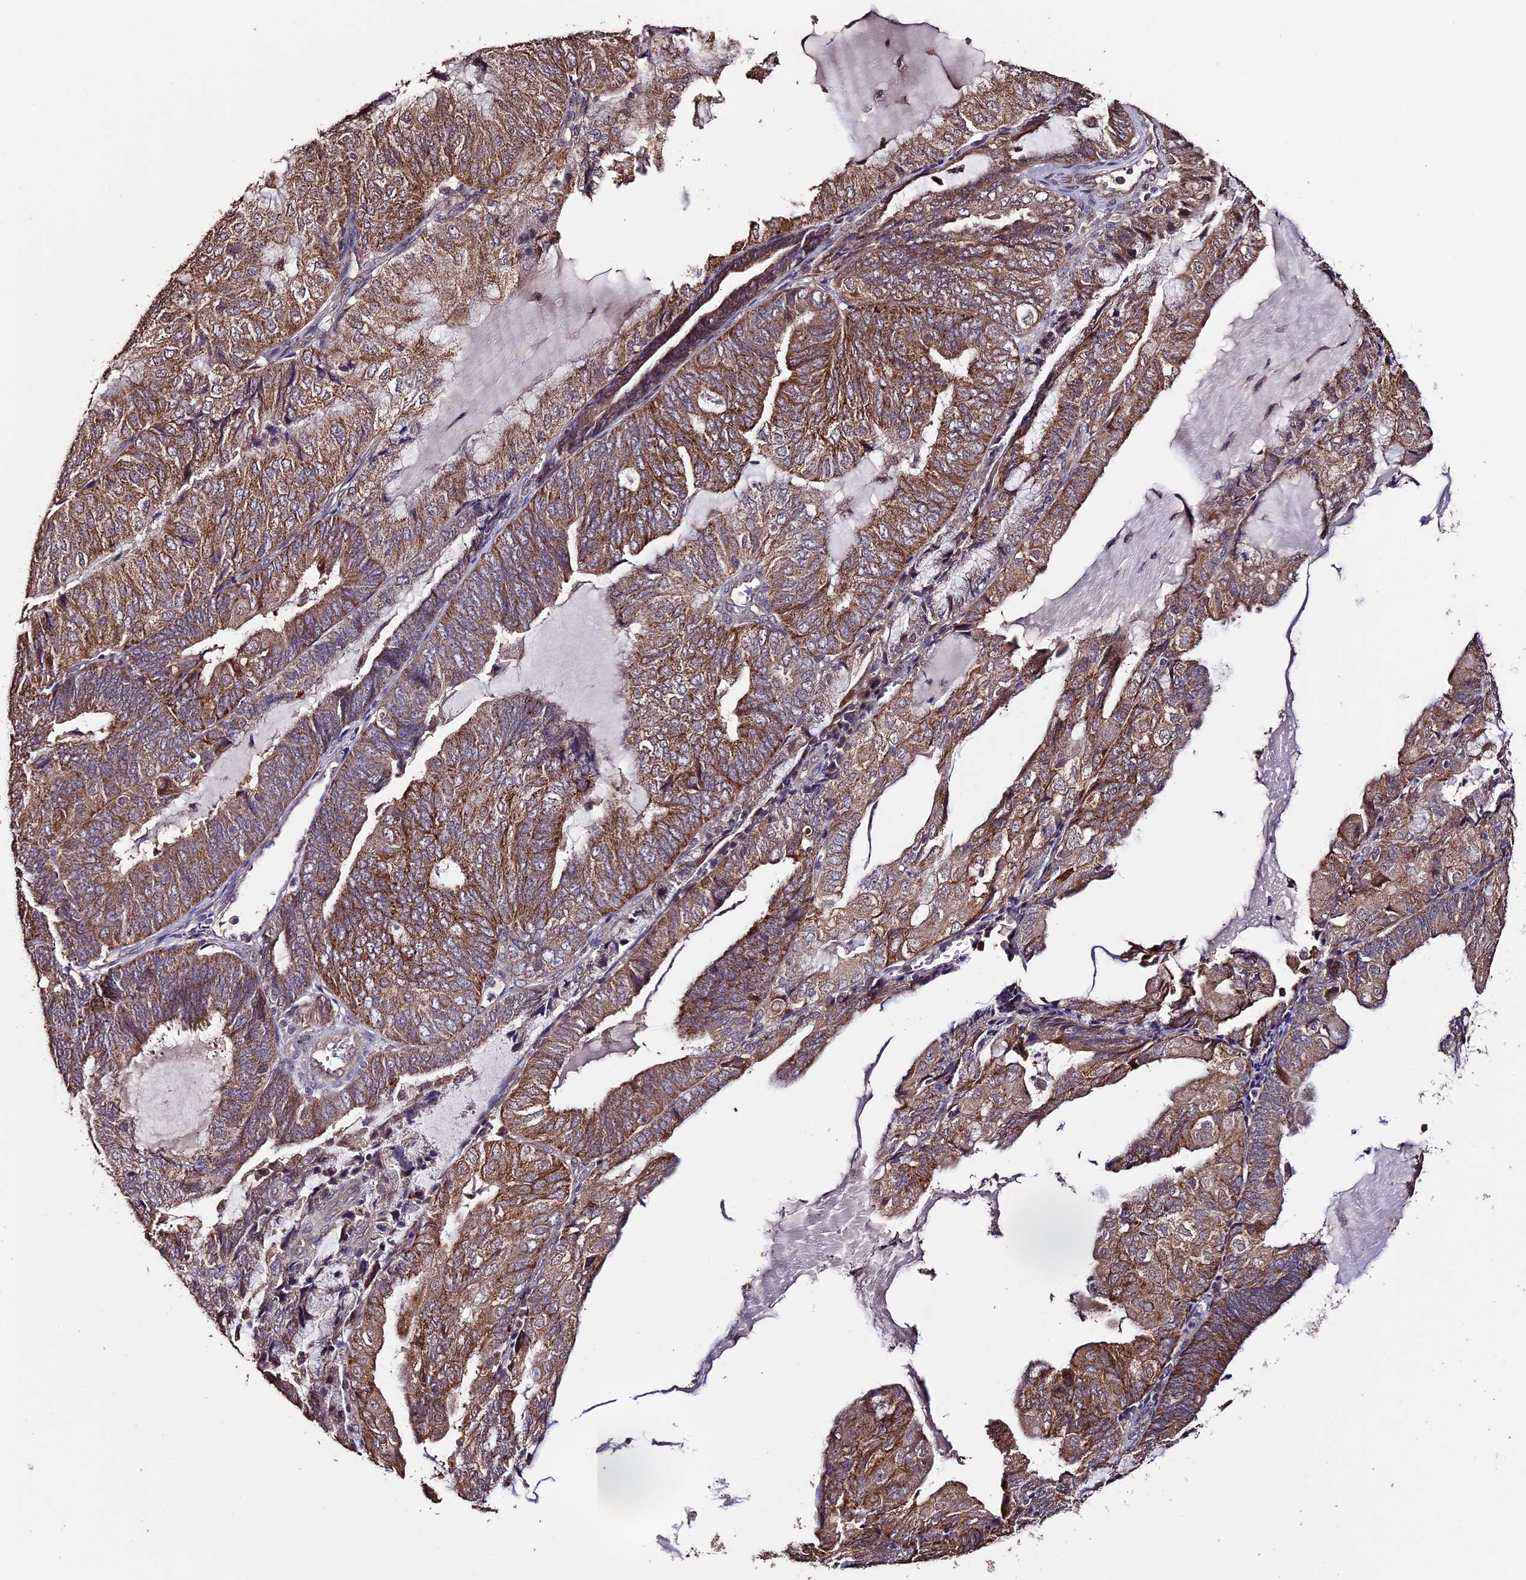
{"staining": {"intensity": "moderate", "quantity": ">75%", "location": "cytoplasmic/membranous"}, "tissue": "endometrial cancer", "cell_type": "Tumor cells", "image_type": "cancer", "snomed": [{"axis": "morphology", "description": "Adenocarcinoma, NOS"}, {"axis": "topography", "description": "Endometrium"}], "caption": "Immunohistochemical staining of endometrial adenocarcinoma displays moderate cytoplasmic/membranous protein staining in approximately >75% of tumor cells.", "gene": "DIS3L", "patient": {"sex": "female", "age": 81}}